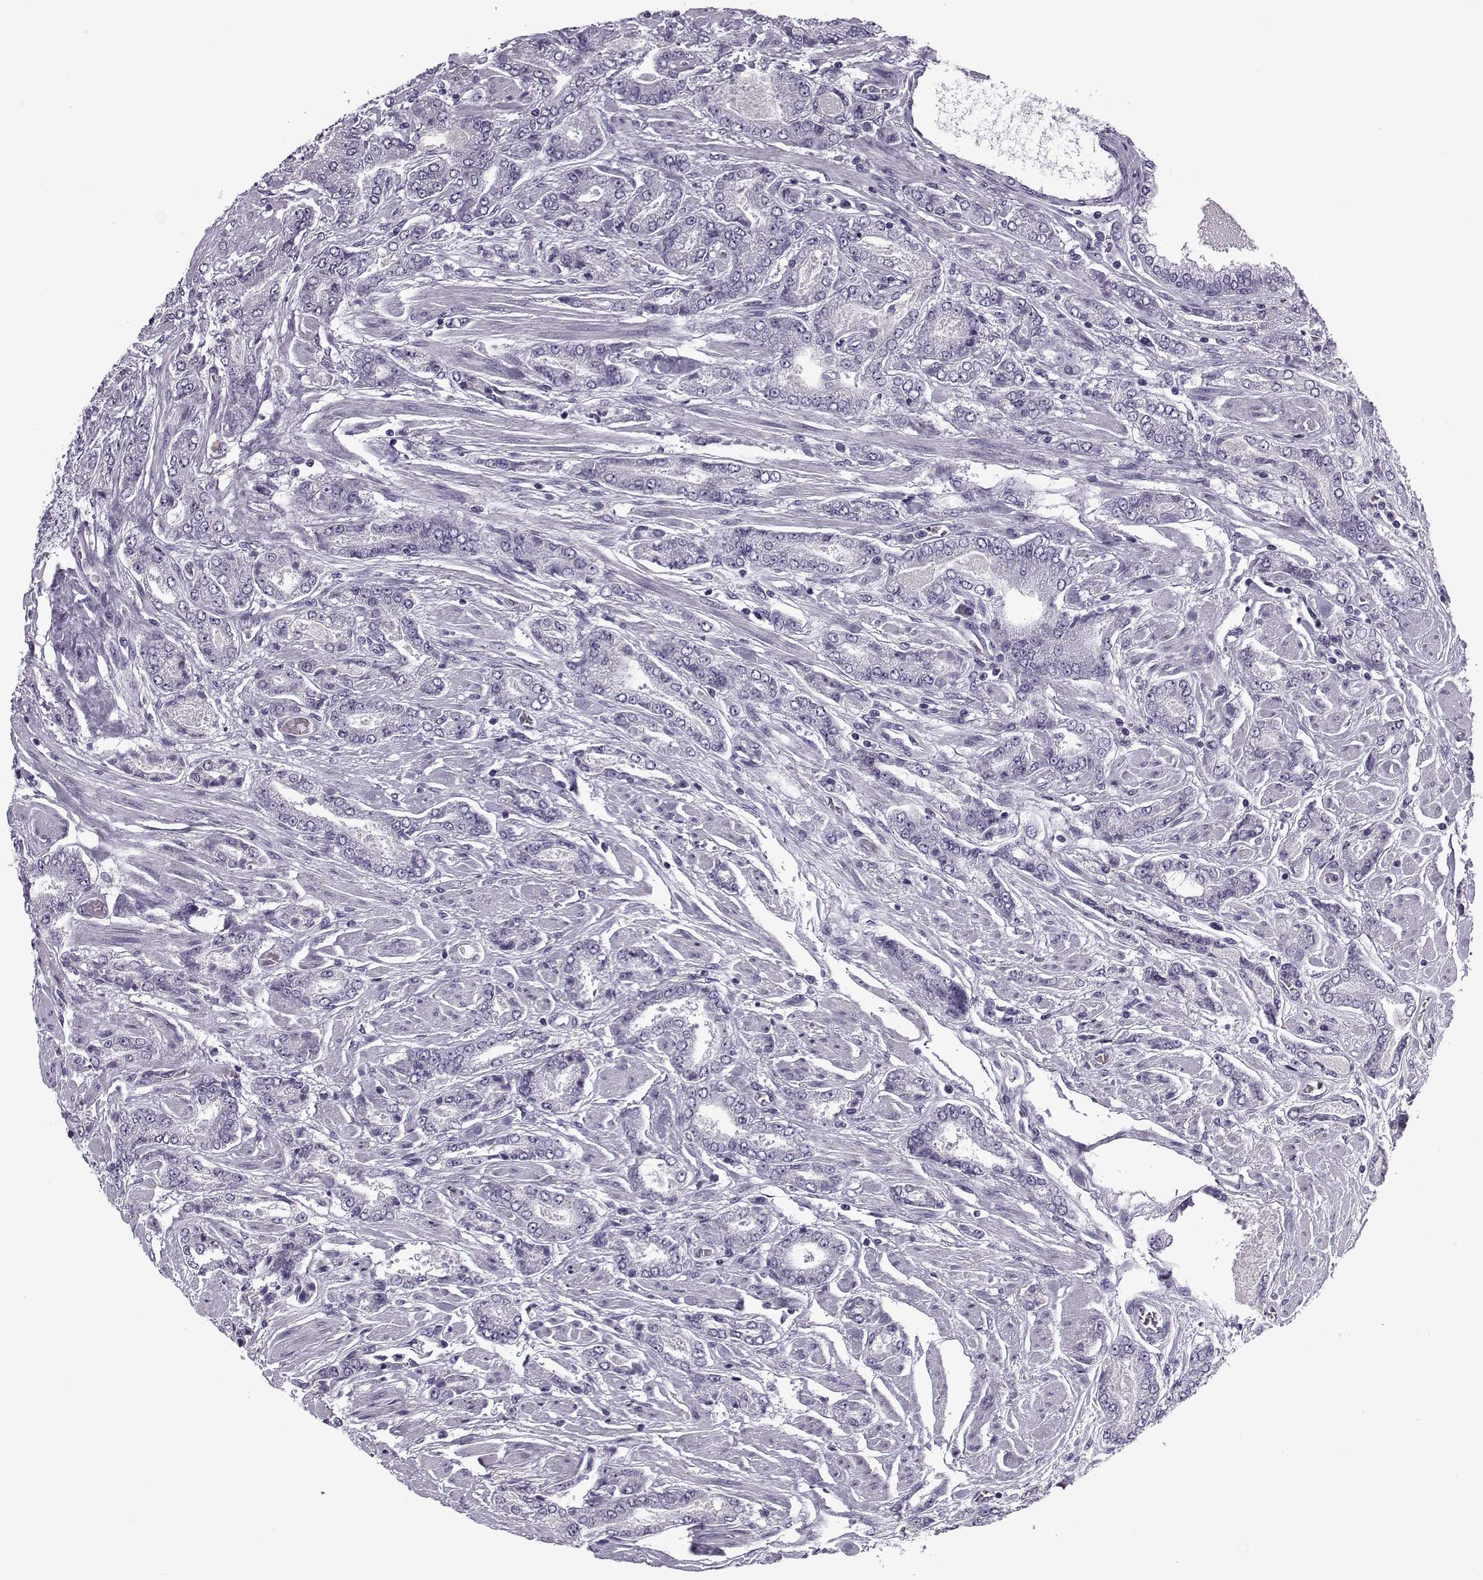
{"staining": {"intensity": "negative", "quantity": "none", "location": "none"}, "tissue": "prostate cancer", "cell_type": "Tumor cells", "image_type": "cancer", "snomed": [{"axis": "morphology", "description": "Adenocarcinoma, NOS"}, {"axis": "topography", "description": "Prostate"}], "caption": "High power microscopy photomicrograph of an immunohistochemistry histopathology image of prostate cancer (adenocarcinoma), revealing no significant expression in tumor cells.", "gene": "OIP5", "patient": {"sex": "male", "age": 64}}